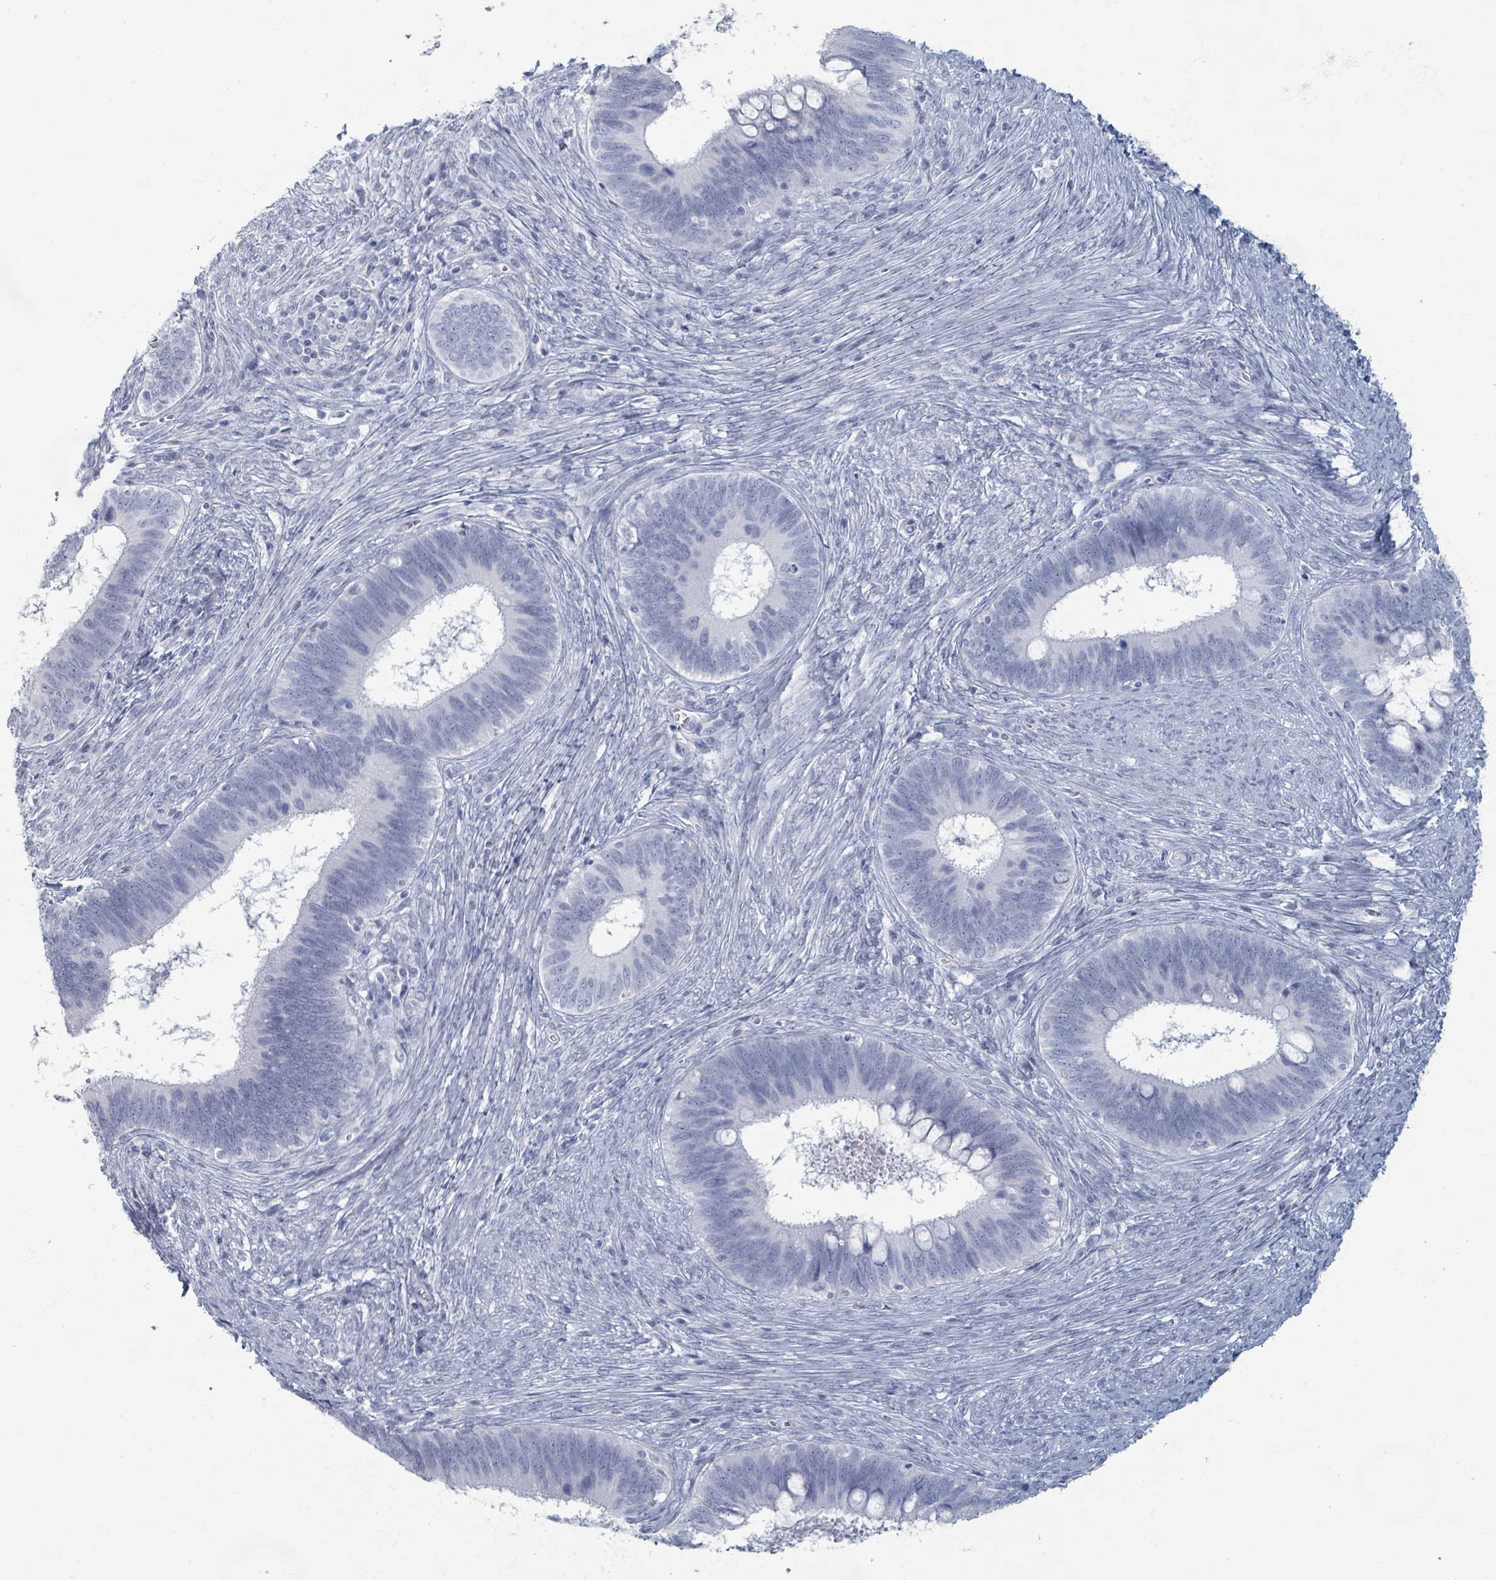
{"staining": {"intensity": "negative", "quantity": "none", "location": "none"}, "tissue": "cervical cancer", "cell_type": "Tumor cells", "image_type": "cancer", "snomed": [{"axis": "morphology", "description": "Adenocarcinoma, NOS"}, {"axis": "topography", "description": "Cervix"}], "caption": "High magnification brightfield microscopy of cervical cancer stained with DAB (3,3'-diaminobenzidine) (brown) and counterstained with hematoxylin (blue): tumor cells show no significant staining. (Stains: DAB (3,3'-diaminobenzidine) IHC with hematoxylin counter stain, Microscopy: brightfield microscopy at high magnification).", "gene": "TAS2R1", "patient": {"sex": "female", "age": 42}}